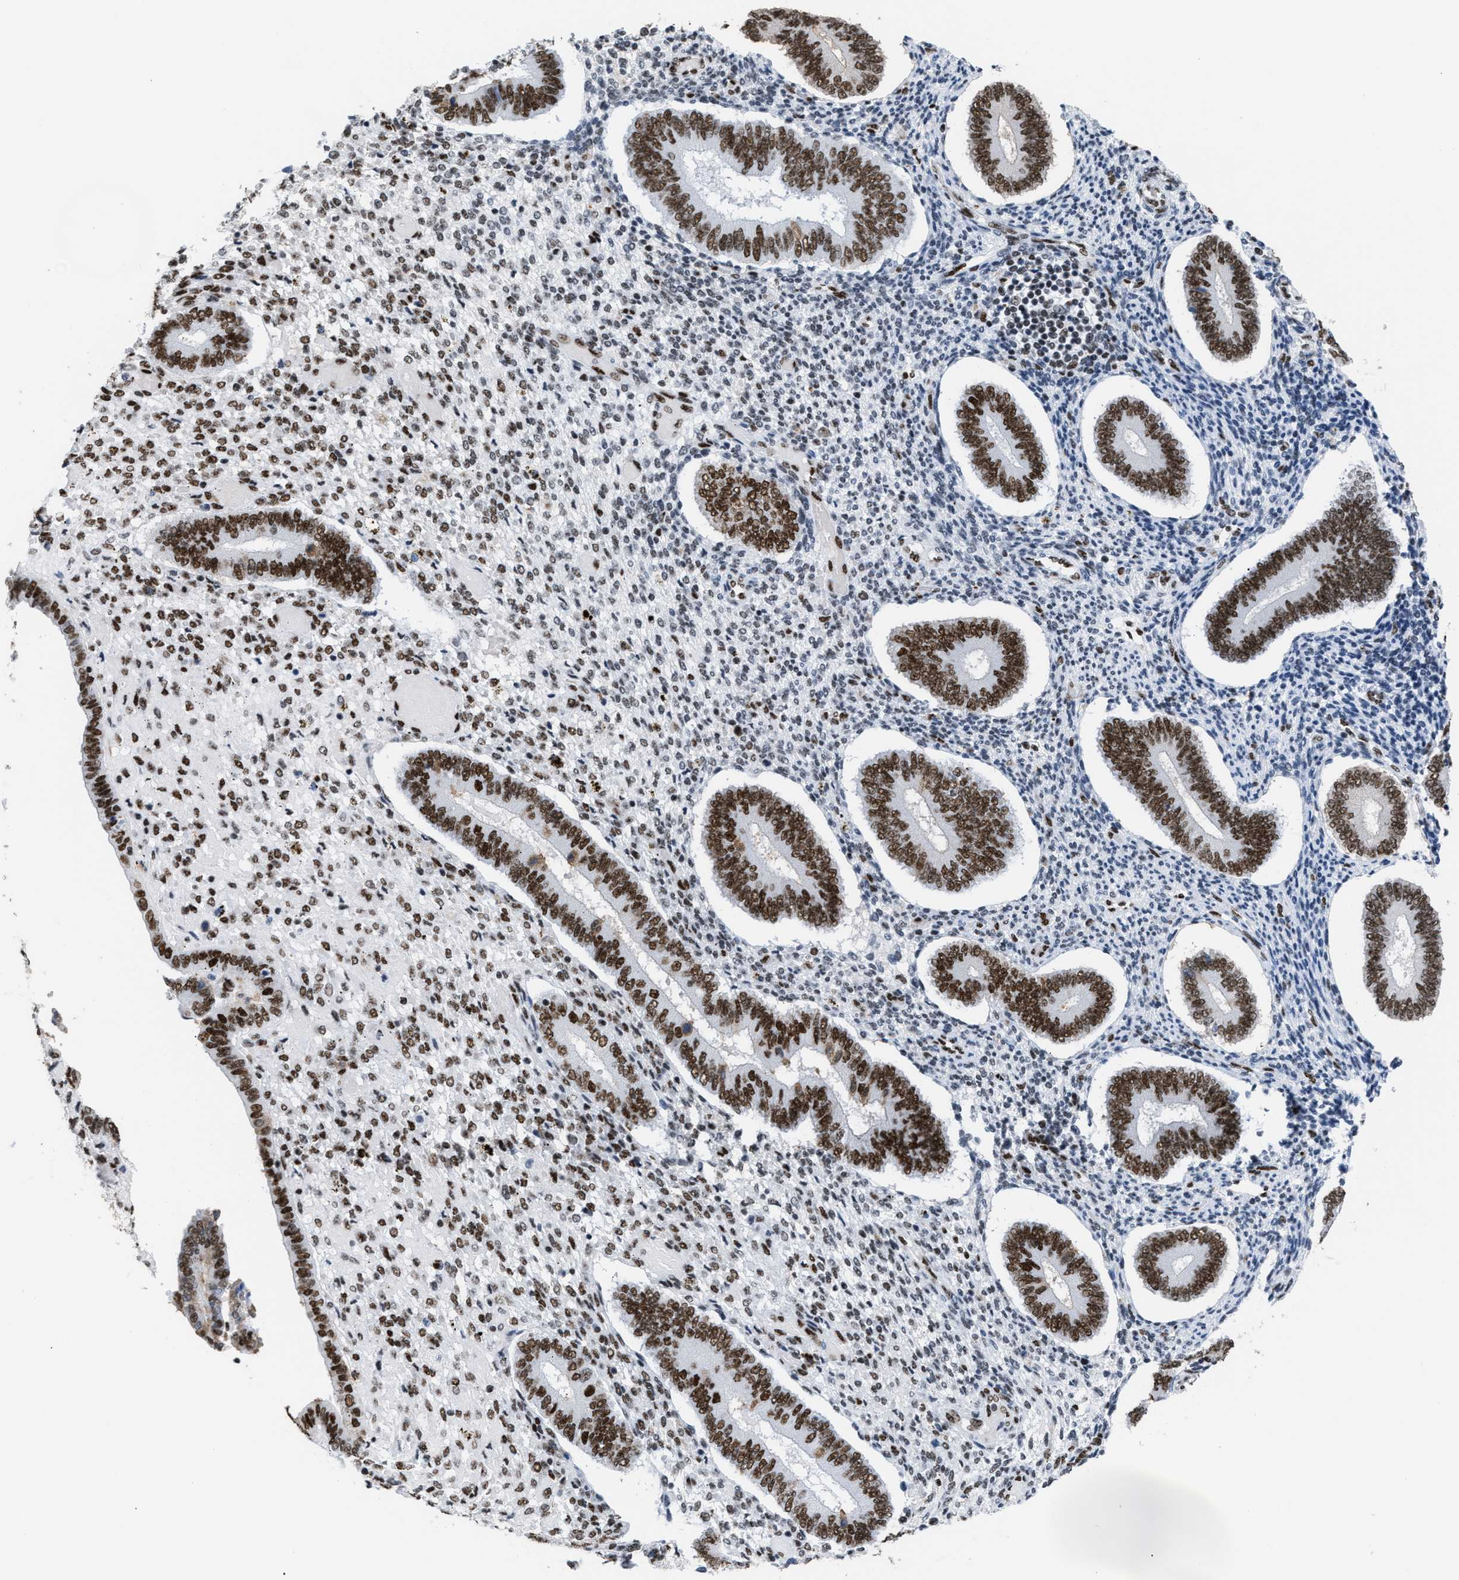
{"staining": {"intensity": "moderate", "quantity": "25%-75%", "location": "nuclear"}, "tissue": "endometrium", "cell_type": "Cells in endometrial stroma", "image_type": "normal", "snomed": [{"axis": "morphology", "description": "Normal tissue, NOS"}, {"axis": "topography", "description": "Endometrium"}], "caption": "Moderate nuclear staining is seen in about 25%-75% of cells in endometrial stroma in benign endometrium. The protein of interest is stained brown, and the nuclei are stained in blue (DAB (3,3'-diaminobenzidine) IHC with brightfield microscopy, high magnification).", "gene": "CCAR2", "patient": {"sex": "female", "age": 42}}